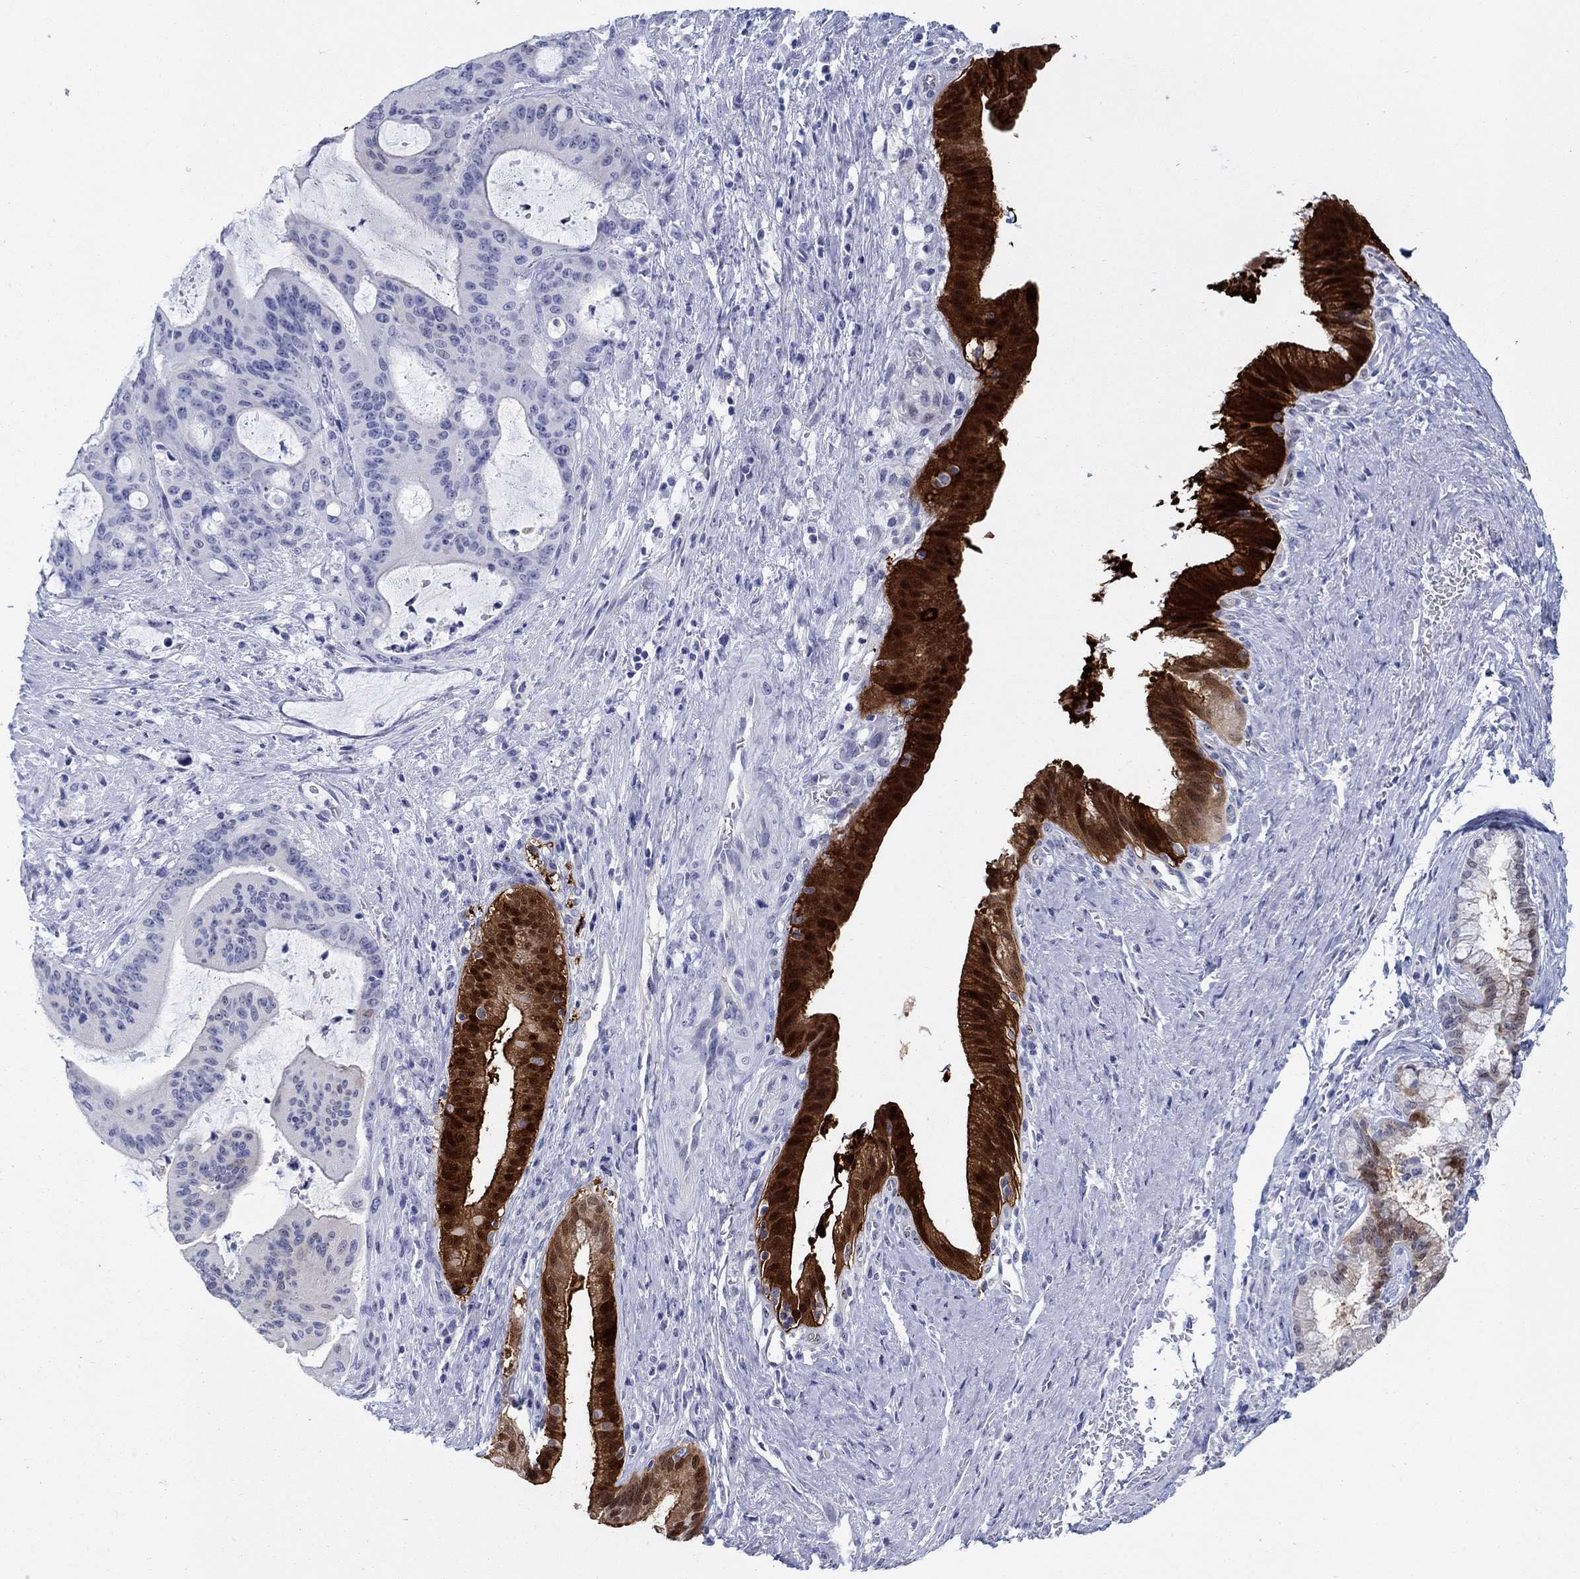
{"staining": {"intensity": "strong", "quantity": "25%-75%", "location": "cytoplasmic/membranous,nuclear"}, "tissue": "liver cancer", "cell_type": "Tumor cells", "image_type": "cancer", "snomed": [{"axis": "morphology", "description": "Cholangiocarcinoma"}, {"axis": "topography", "description": "Liver"}], "caption": "Human liver cholangiocarcinoma stained for a protein (brown) demonstrates strong cytoplasmic/membranous and nuclear positive positivity in about 25%-75% of tumor cells.", "gene": "AKR1C2", "patient": {"sex": "female", "age": 73}}